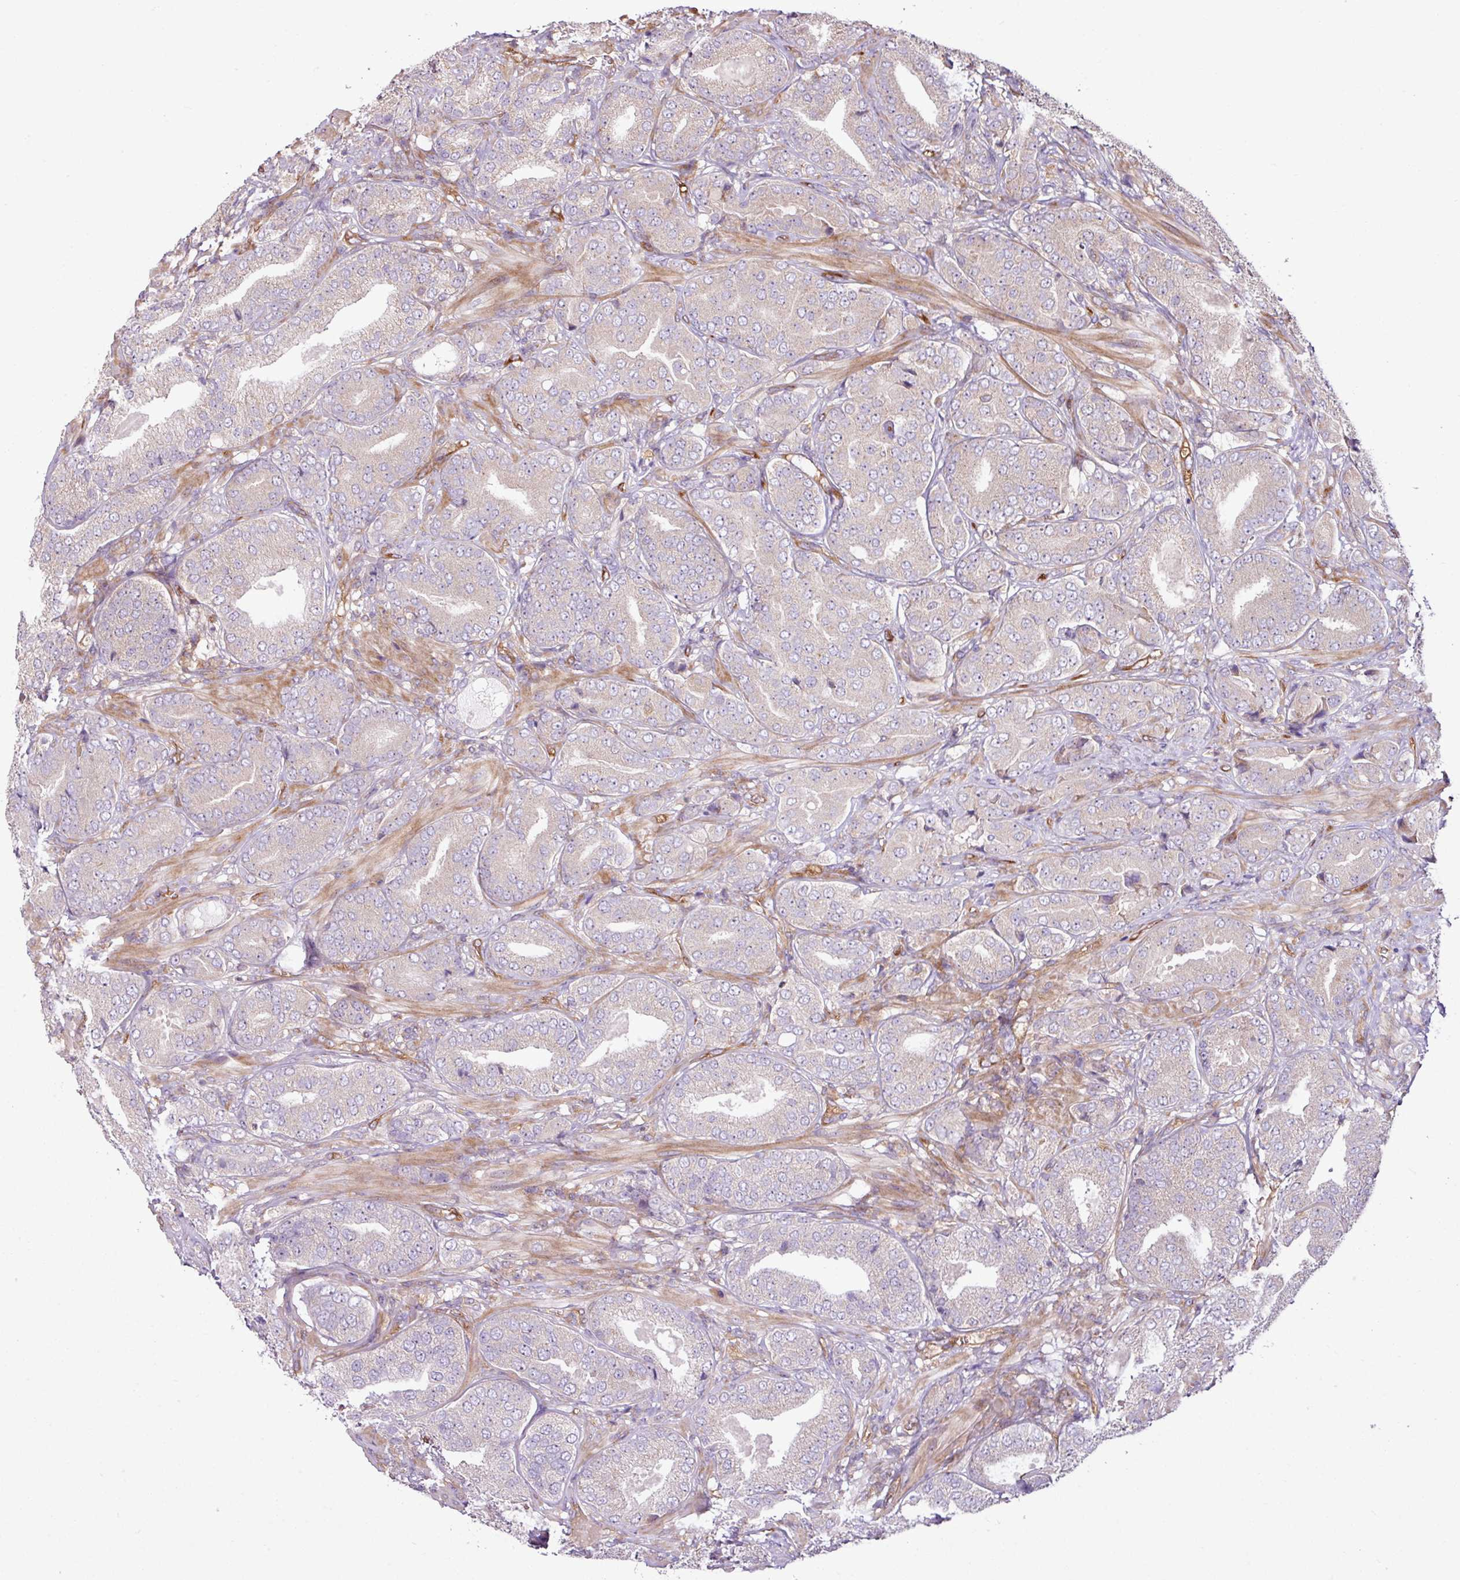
{"staining": {"intensity": "weak", "quantity": "<25%", "location": "cytoplasmic/membranous"}, "tissue": "prostate cancer", "cell_type": "Tumor cells", "image_type": "cancer", "snomed": [{"axis": "morphology", "description": "Adenocarcinoma, High grade"}, {"axis": "topography", "description": "Prostate"}], "caption": "IHC histopathology image of human high-grade adenocarcinoma (prostate) stained for a protein (brown), which displays no positivity in tumor cells. Nuclei are stained in blue.", "gene": "ZNF106", "patient": {"sex": "male", "age": 63}}